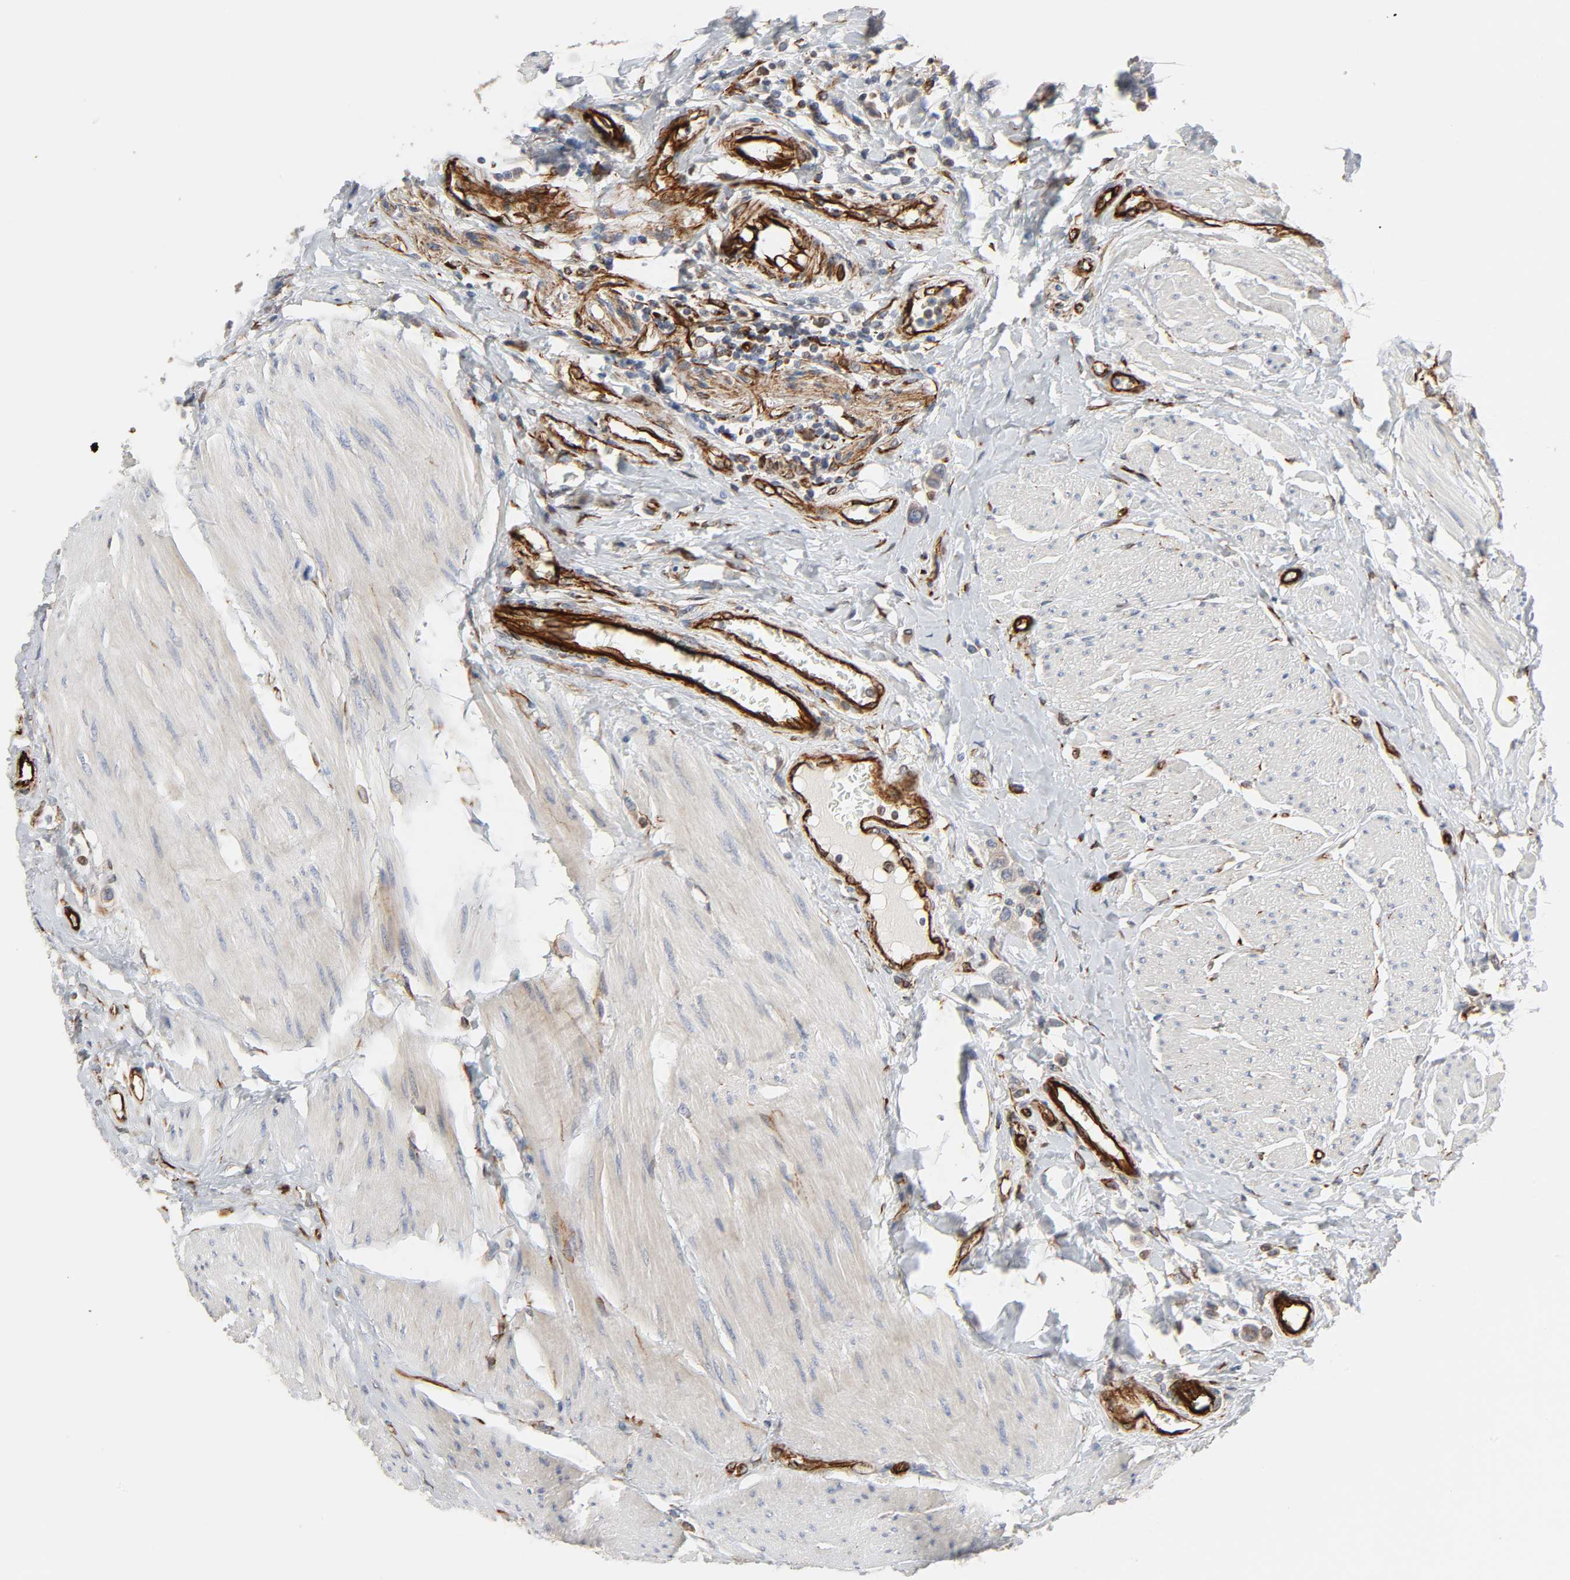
{"staining": {"intensity": "moderate", "quantity": "25%-75%", "location": "cytoplasmic/membranous"}, "tissue": "urothelial cancer", "cell_type": "Tumor cells", "image_type": "cancer", "snomed": [{"axis": "morphology", "description": "Urothelial carcinoma, High grade"}, {"axis": "topography", "description": "Urinary bladder"}], "caption": "IHC photomicrograph of neoplastic tissue: human high-grade urothelial carcinoma stained using immunohistochemistry shows medium levels of moderate protein expression localized specifically in the cytoplasmic/membranous of tumor cells, appearing as a cytoplasmic/membranous brown color.", "gene": "FAM118A", "patient": {"sex": "male", "age": 50}}